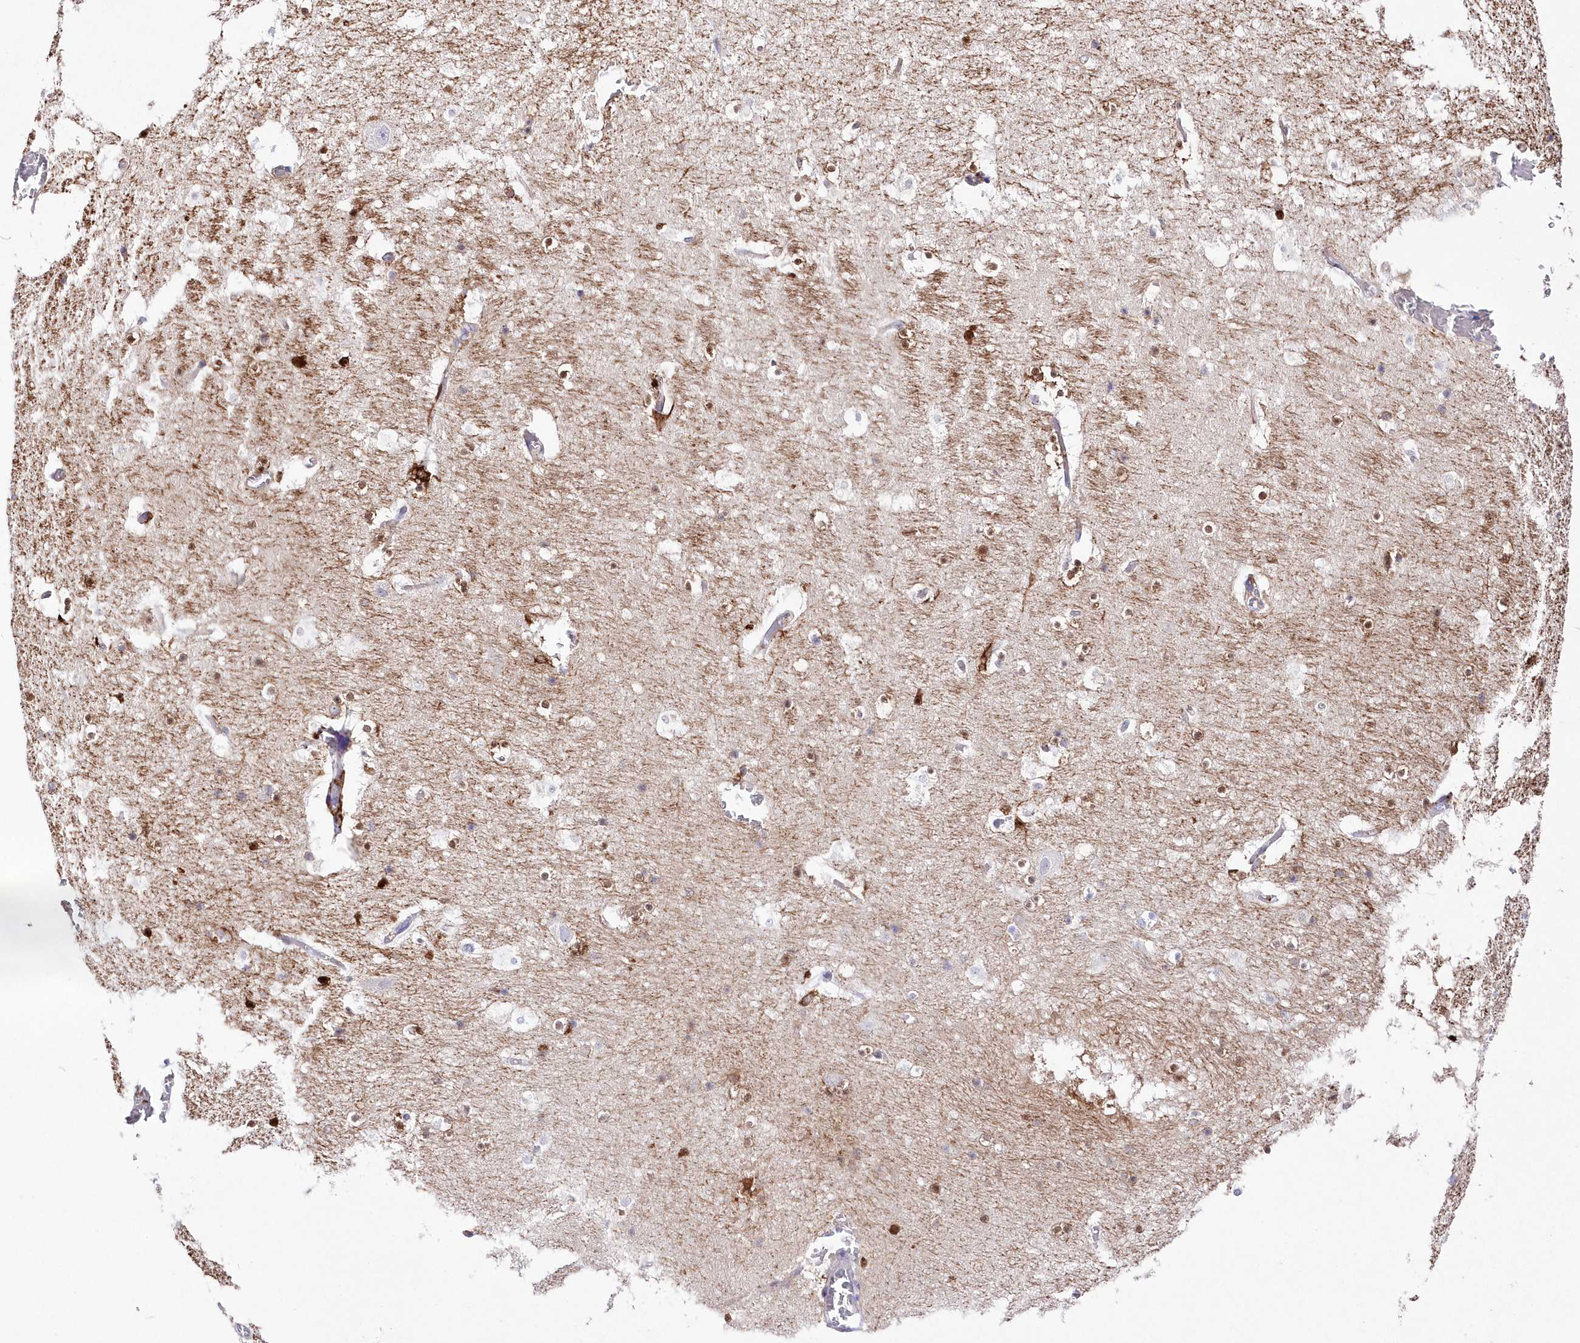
{"staining": {"intensity": "moderate", "quantity": "<25%", "location": "cytoplasmic/membranous,nuclear"}, "tissue": "hippocampus", "cell_type": "Glial cells", "image_type": "normal", "snomed": [{"axis": "morphology", "description": "Normal tissue, NOS"}, {"axis": "topography", "description": "Hippocampus"}], "caption": "DAB (3,3'-diaminobenzidine) immunohistochemical staining of benign human hippocampus demonstrates moderate cytoplasmic/membranous,nuclear protein staining in about <25% of glial cells.", "gene": "DNAJC19", "patient": {"sex": "female", "age": 52}}